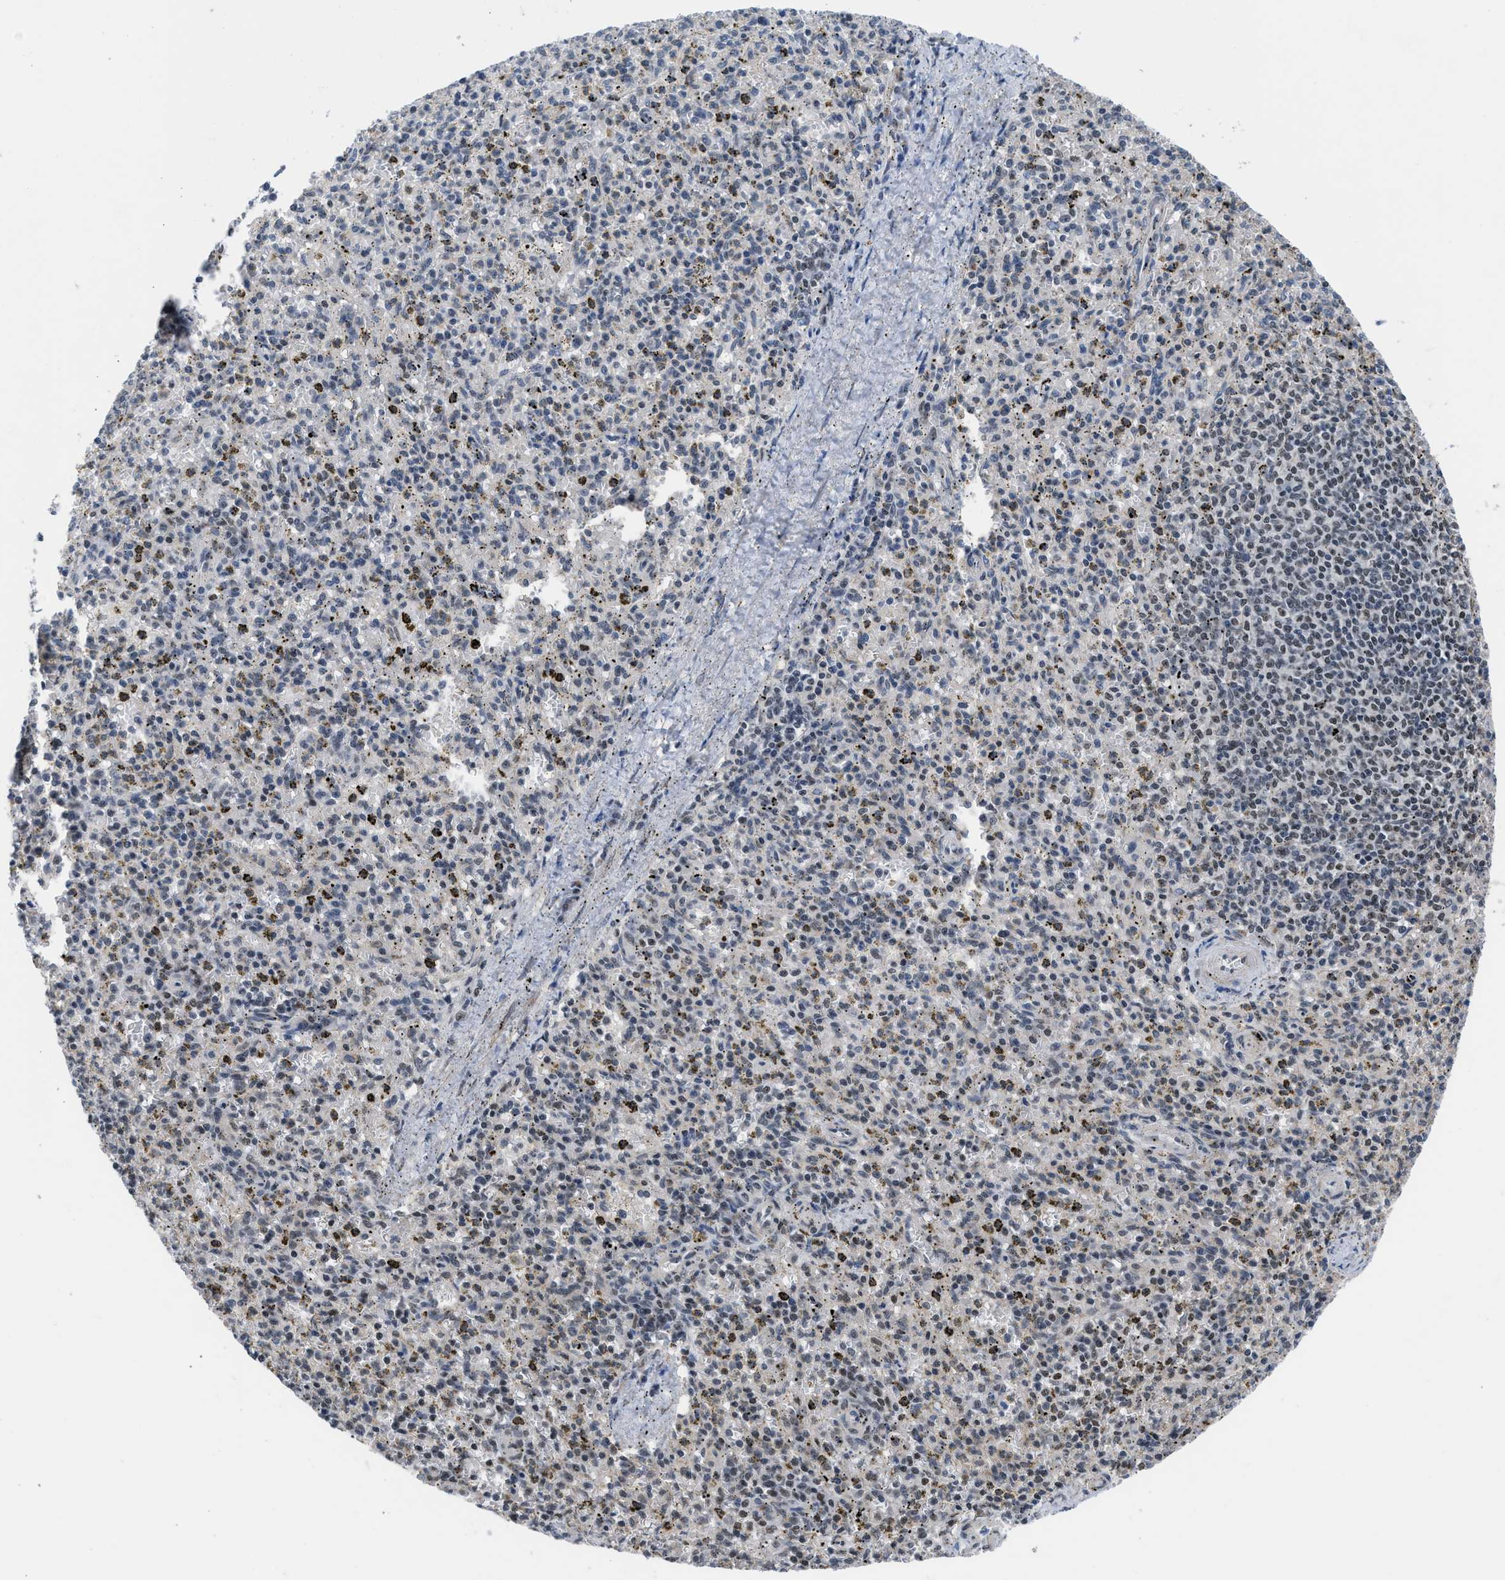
{"staining": {"intensity": "moderate", "quantity": "<25%", "location": "nuclear"}, "tissue": "spleen", "cell_type": "Cells in red pulp", "image_type": "normal", "snomed": [{"axis": "morphology", "description": "Normal tissue, NOS"}, {"axis": "topography", "description": "Spleen"}], "caption": "IHC (DAB) staining of unremarkable spleen displays moderate nuclear protein positivity in about <25% of cells in red pulp. (DAB (3,3'-diaminobenzidine) IHC with brightfield microscopy, high magnification).", "gene": "TERF2IP", "patient": {"sex": "male", "age": 72}}